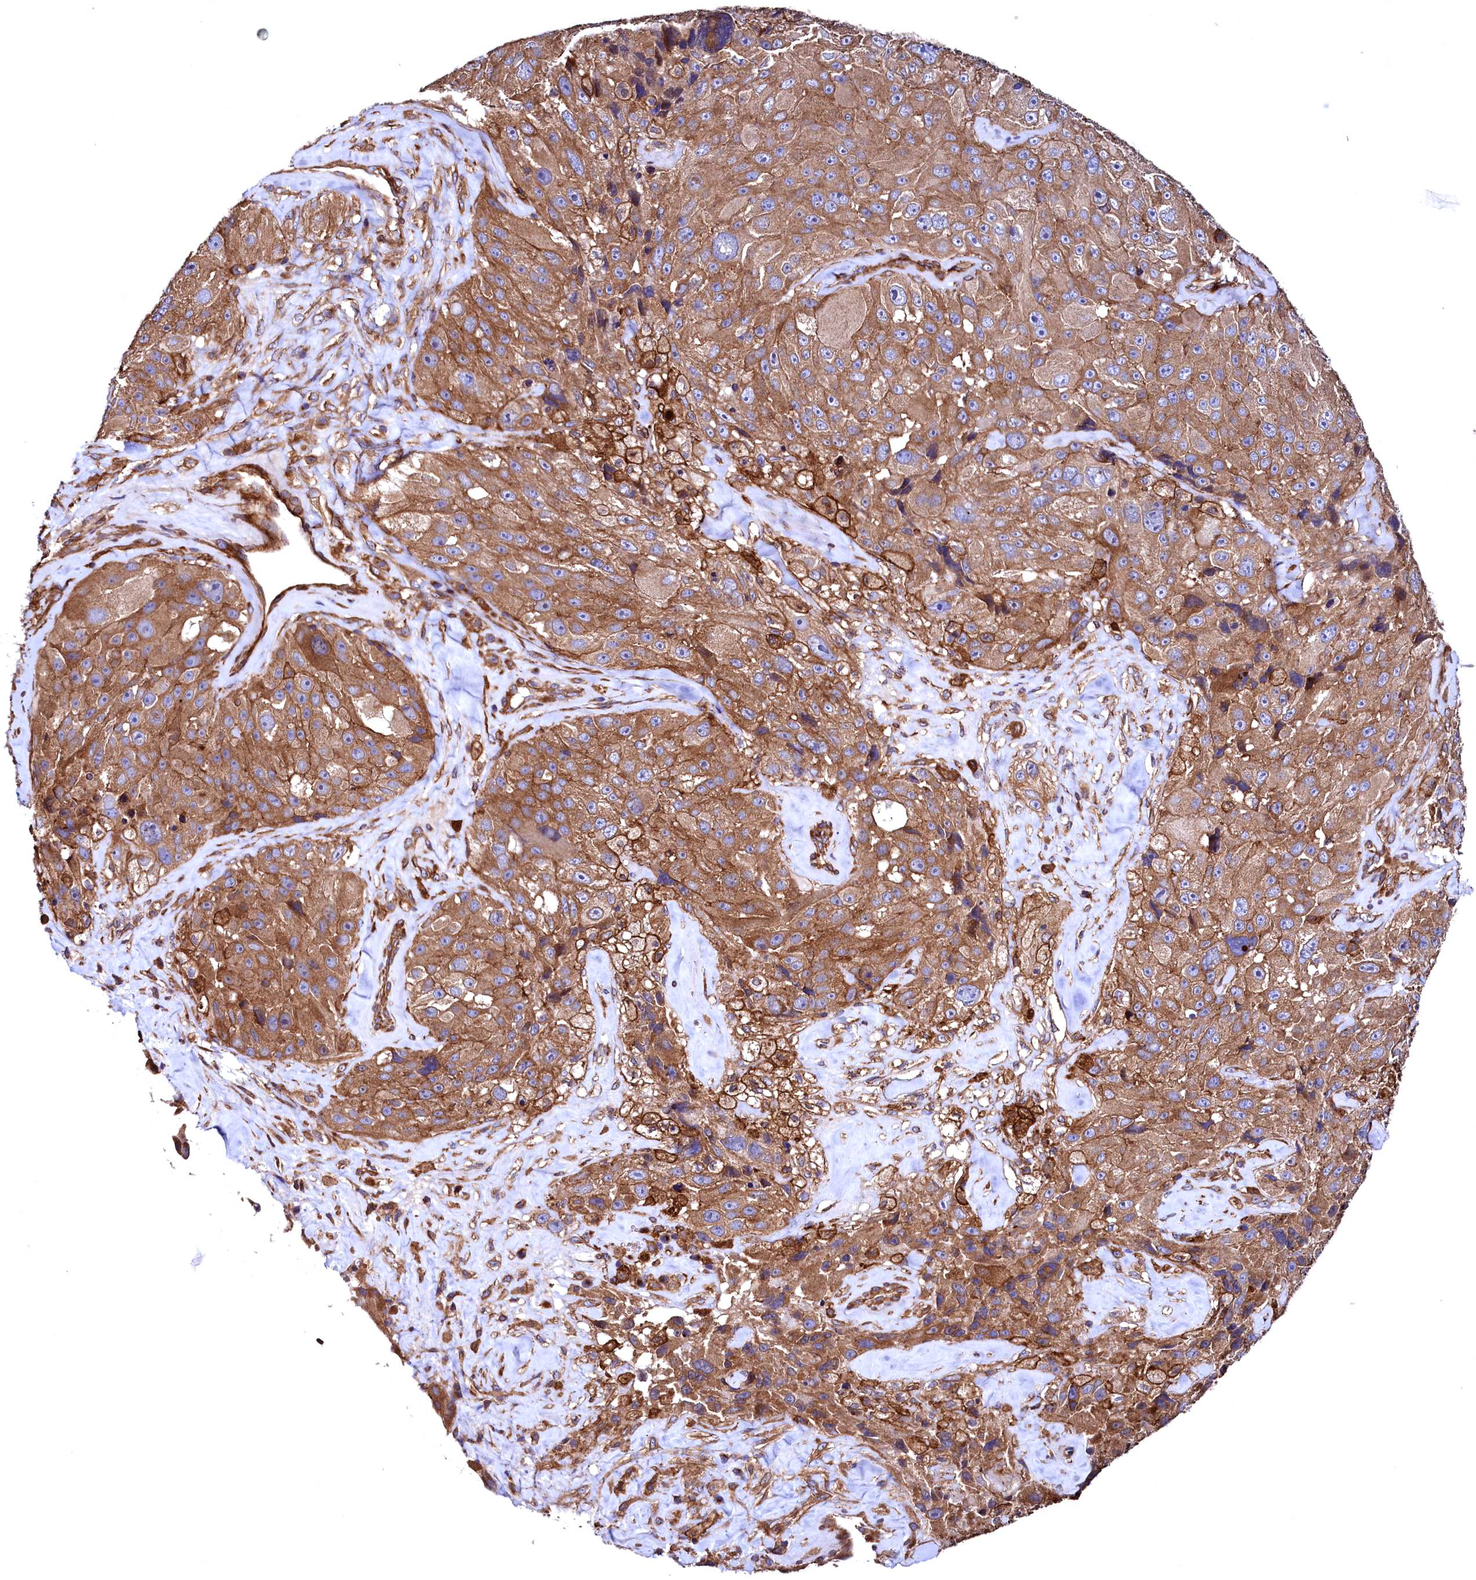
{"staining": {"intensity": "strong", "quantity": ">75%", "location": "cytoplasmic/membranous"}, "tissue": "melanoma", "cell_type": "Tumor cells", "image_type": "cancer", "snomed": [{"axis": "morphology", "description": "Malignant melanoma, Metastatic site"}, {"axis": "topography", "description": "Lymph node"}], "caption": "This is an image of immunohistochemistry (IHC) staining of malignant melanoma (metastatic site), which shows strong expression in the cytoplasmic/membranous of tumor cells.", "gene": "STAMBPL1", "patient": {"sex": "male", "age": 62}}